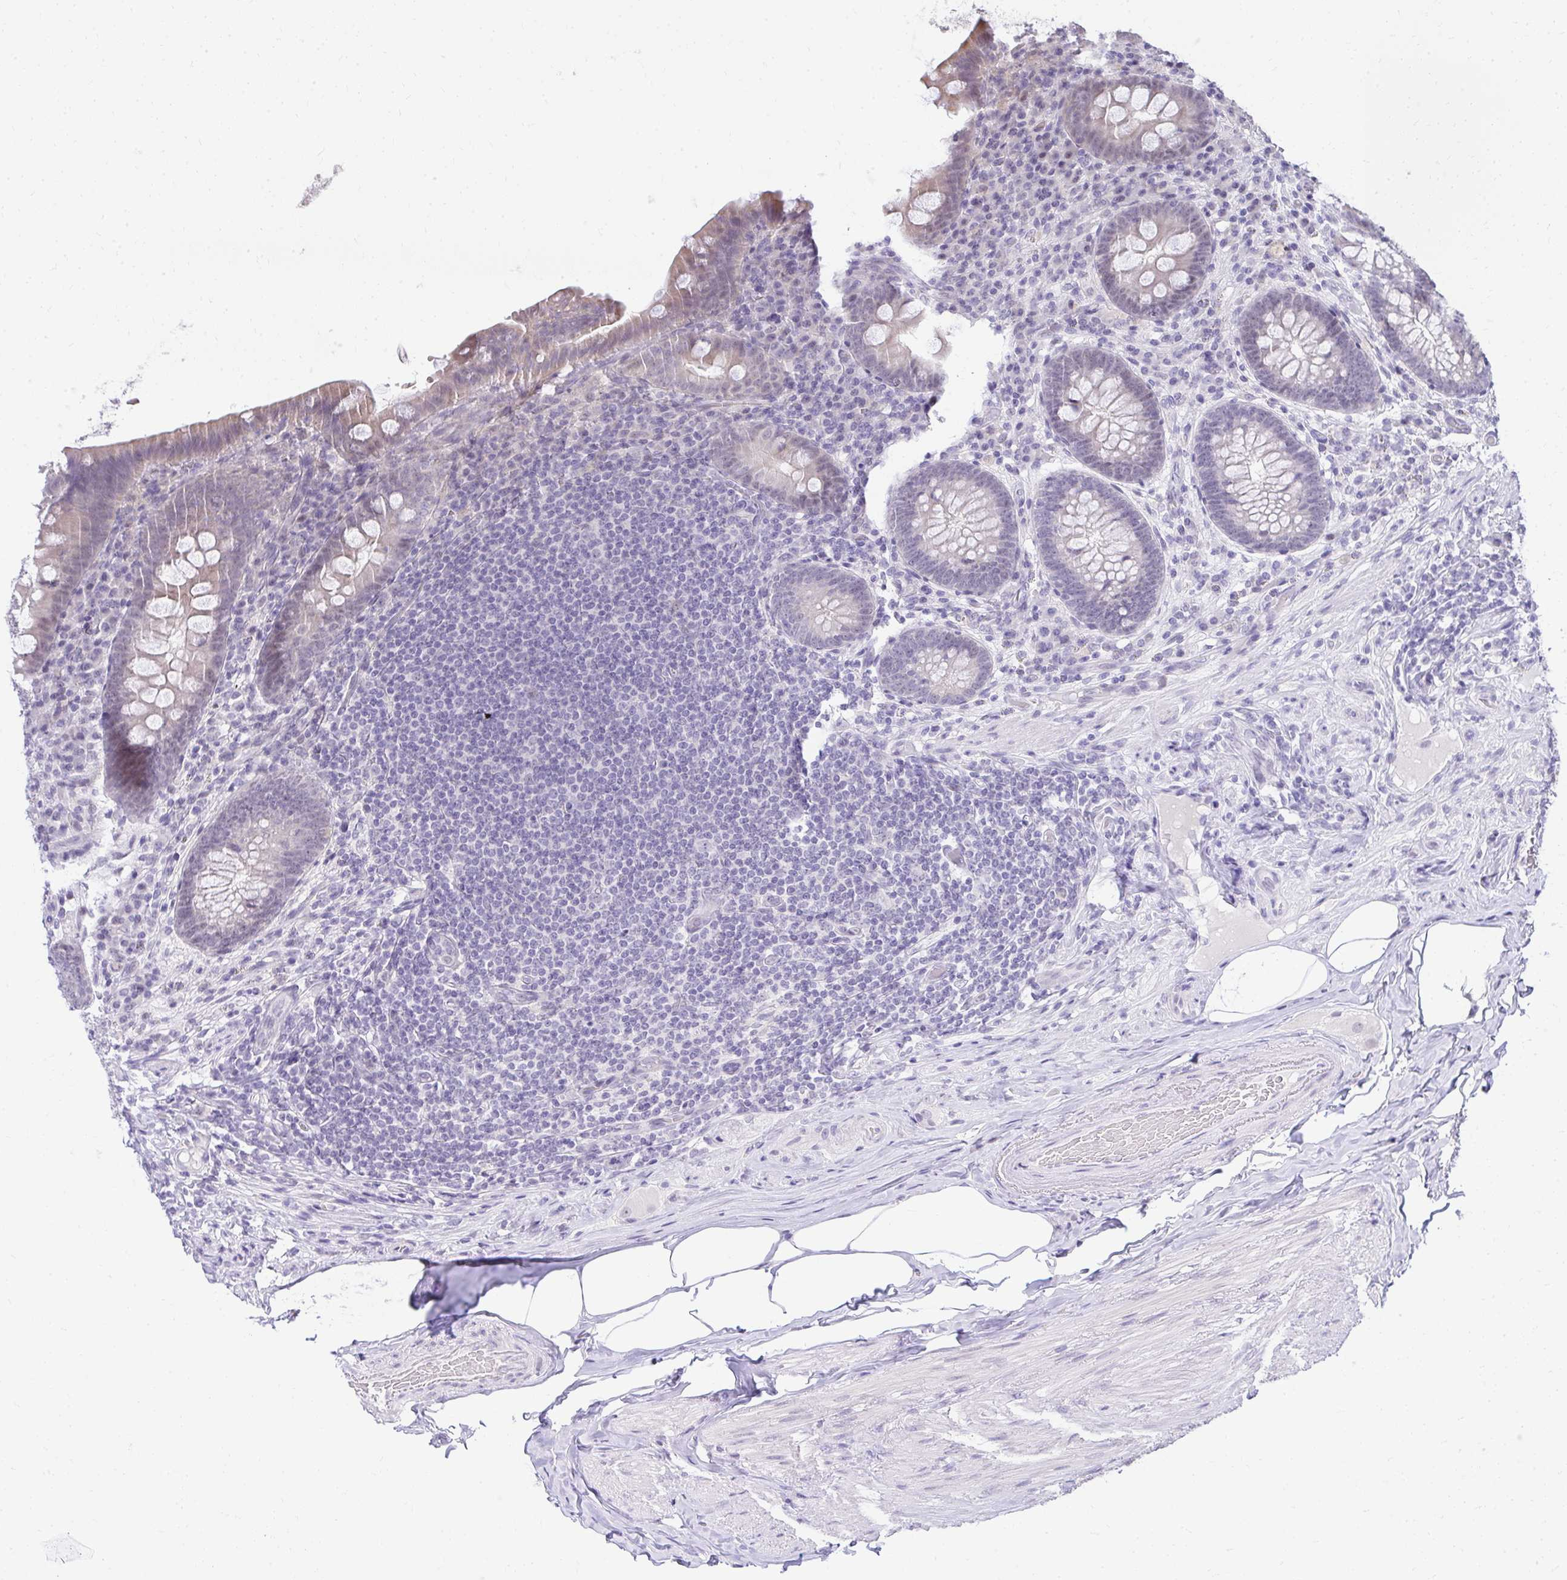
{"staining": {"intensity": "weak", "quantity": "<25%", "location": "cytoplasmic/membranous"}, "tissue": "appendix", "cell_type": "Glandular cells", "image_type": "normal", "snomed": [{"axis": "morphology", "description": "Normal tissue, NOS"}, {"axis": "topography", "description": "Appendix"}], "caption": "The immunohistochemistry (IHC) histopathology image has no significant staining in glandular cells of appendix.", "gene": "EID3", "patient": {"sex": "male", "age": 71}}